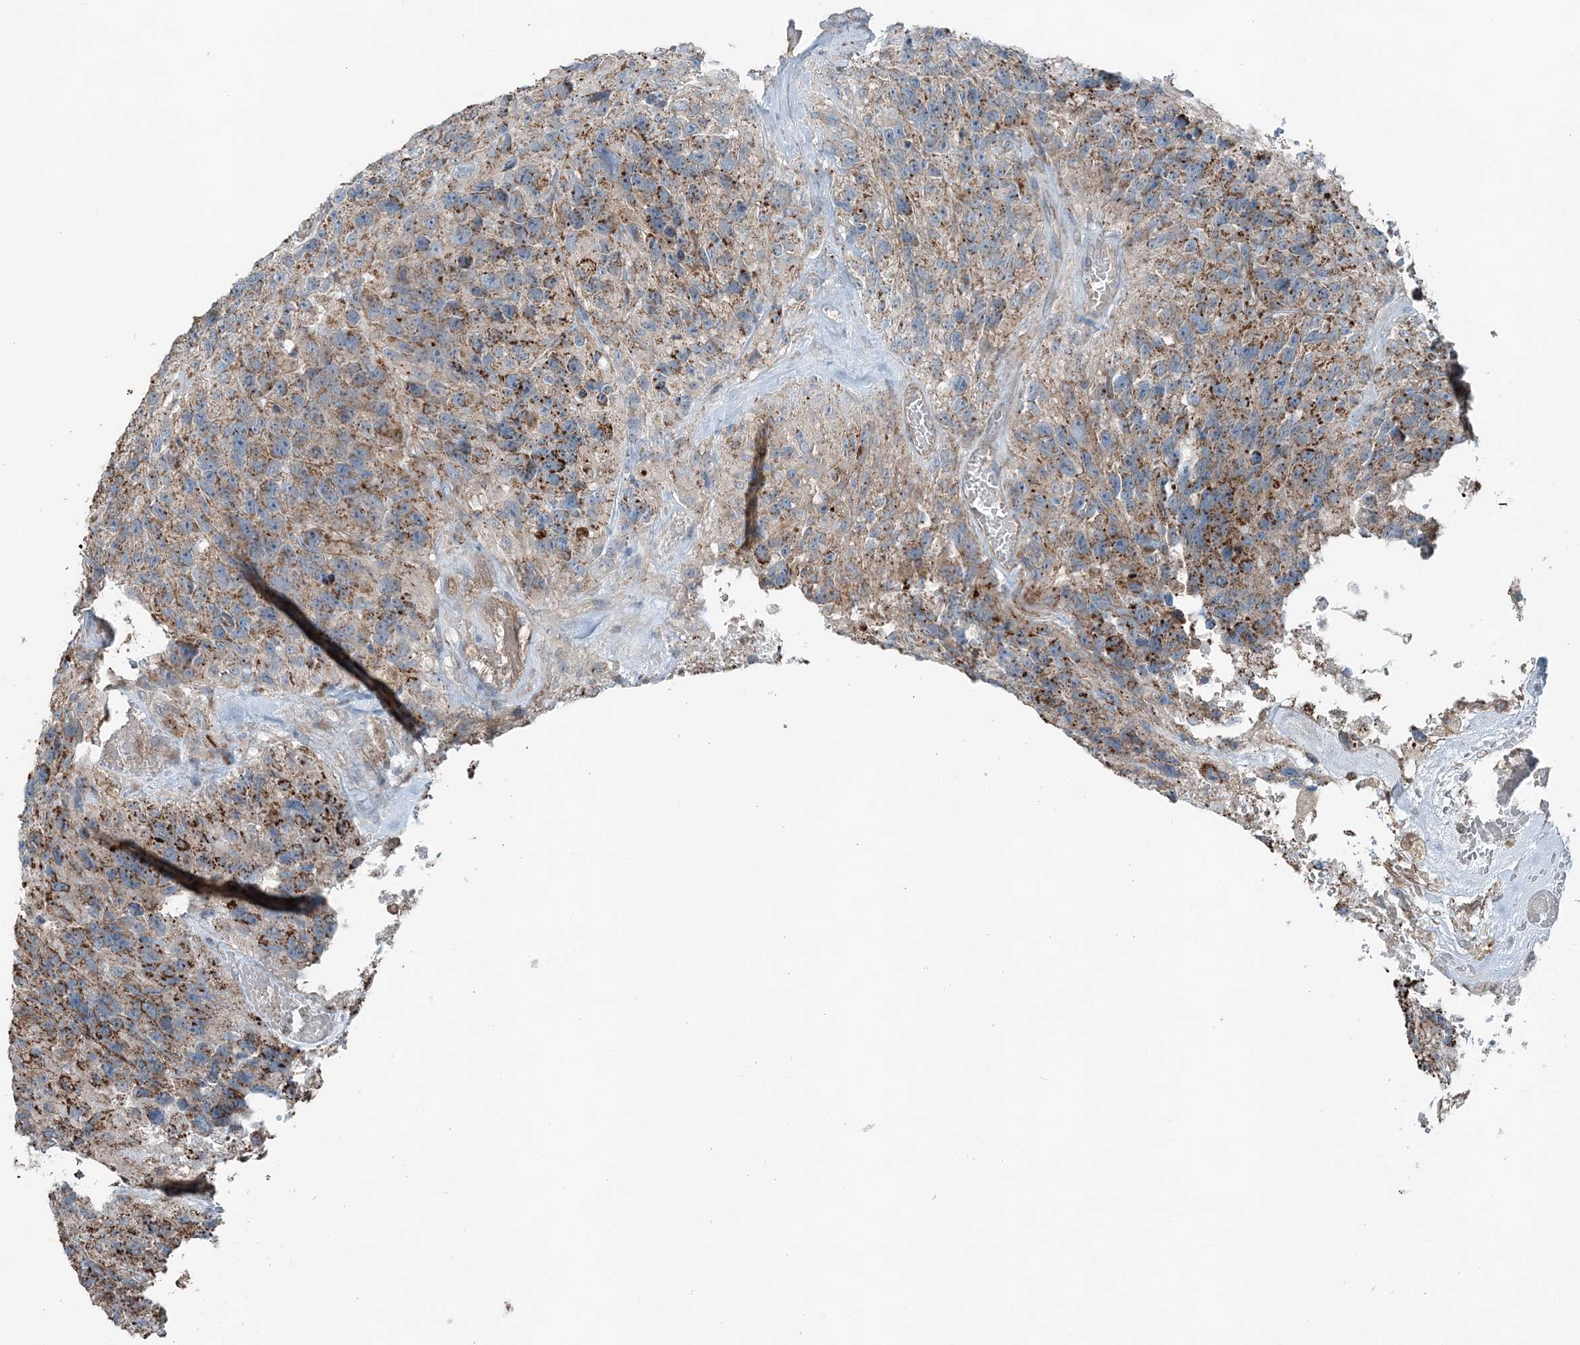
{"staining": {"intensity": "weak", "quantity": ">75%", "location": "cytoplasmic/membranous"}, "tissue": "glioma", "cell_type": "Tumor cells", "image_type": "cancer", "snomed": [{"axis": "morphology", "description": "Glioma, malignant, High grade"}, {"axis": "topography", "description": "Brain"}], "caption": "Glioma stained with DAB immunohistochemistry (IHC) exhibits low levels of weak cytoplasmic/membranous positivity in approximately >75% of tumor cells.", "gene": "KY", "patient": {"sex": "male", "age": 69}}